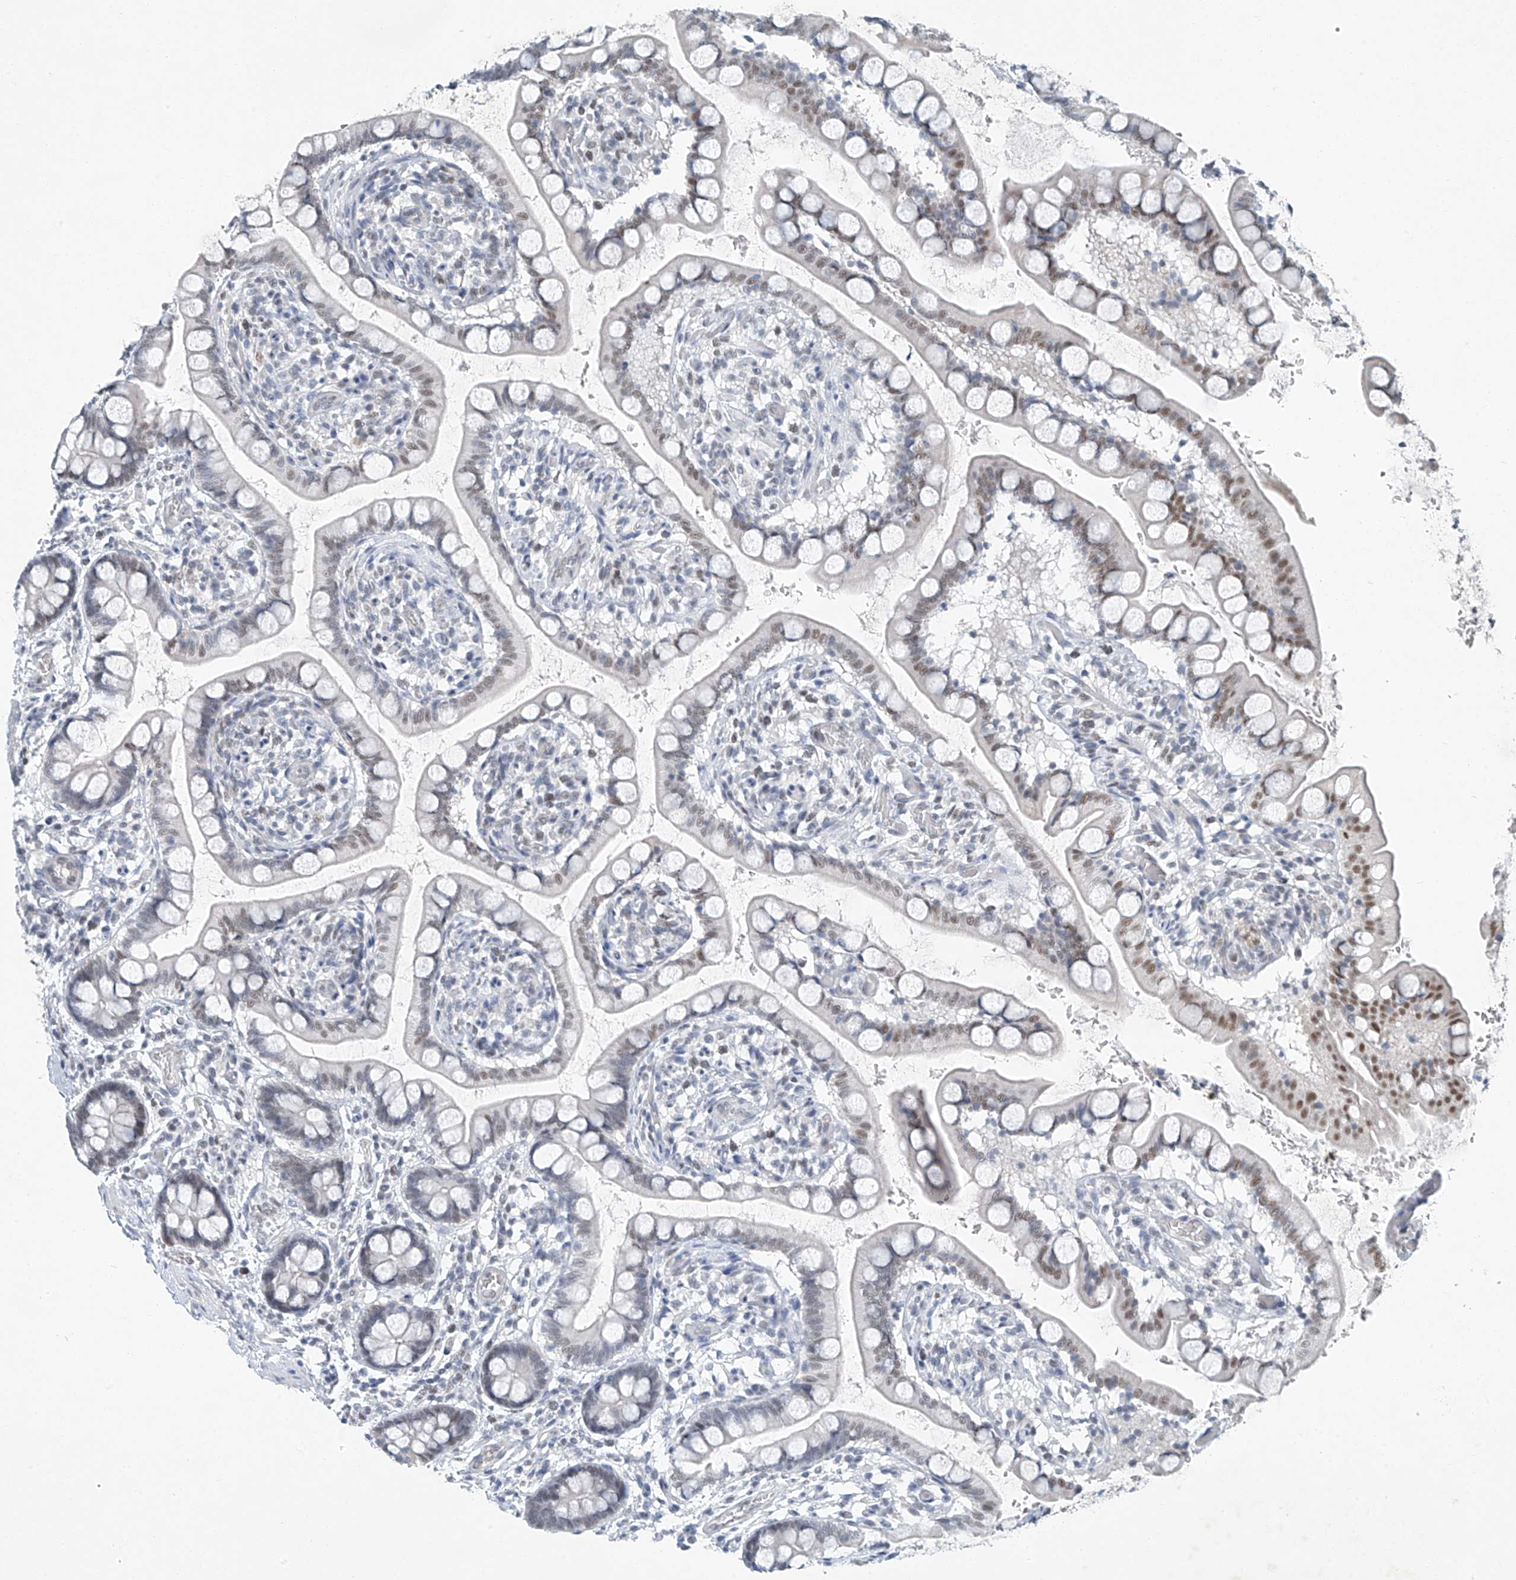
{"staining": {"intensity": "weak", "quantity": "<25%", "location": "nuclear"}, "tissue": "small intestine", "cell_type": "Glandular cells", "image_type": "normal", "snomed": [{"axis": "morphology", "description": "Normal tissue, NOS"}, {"axis": "topography", "description": "Small intestine"}], "caption": "Immunohistochemical staining of normal small intestine reveals no significant positivity in glandular cells. (Brightfield microscopy of DAB (3,3'-diaminobenzidine) immunohistochemistry at high magnification).", "gene": "TAF8", "patient": {"sex": "male", "age": 52}}